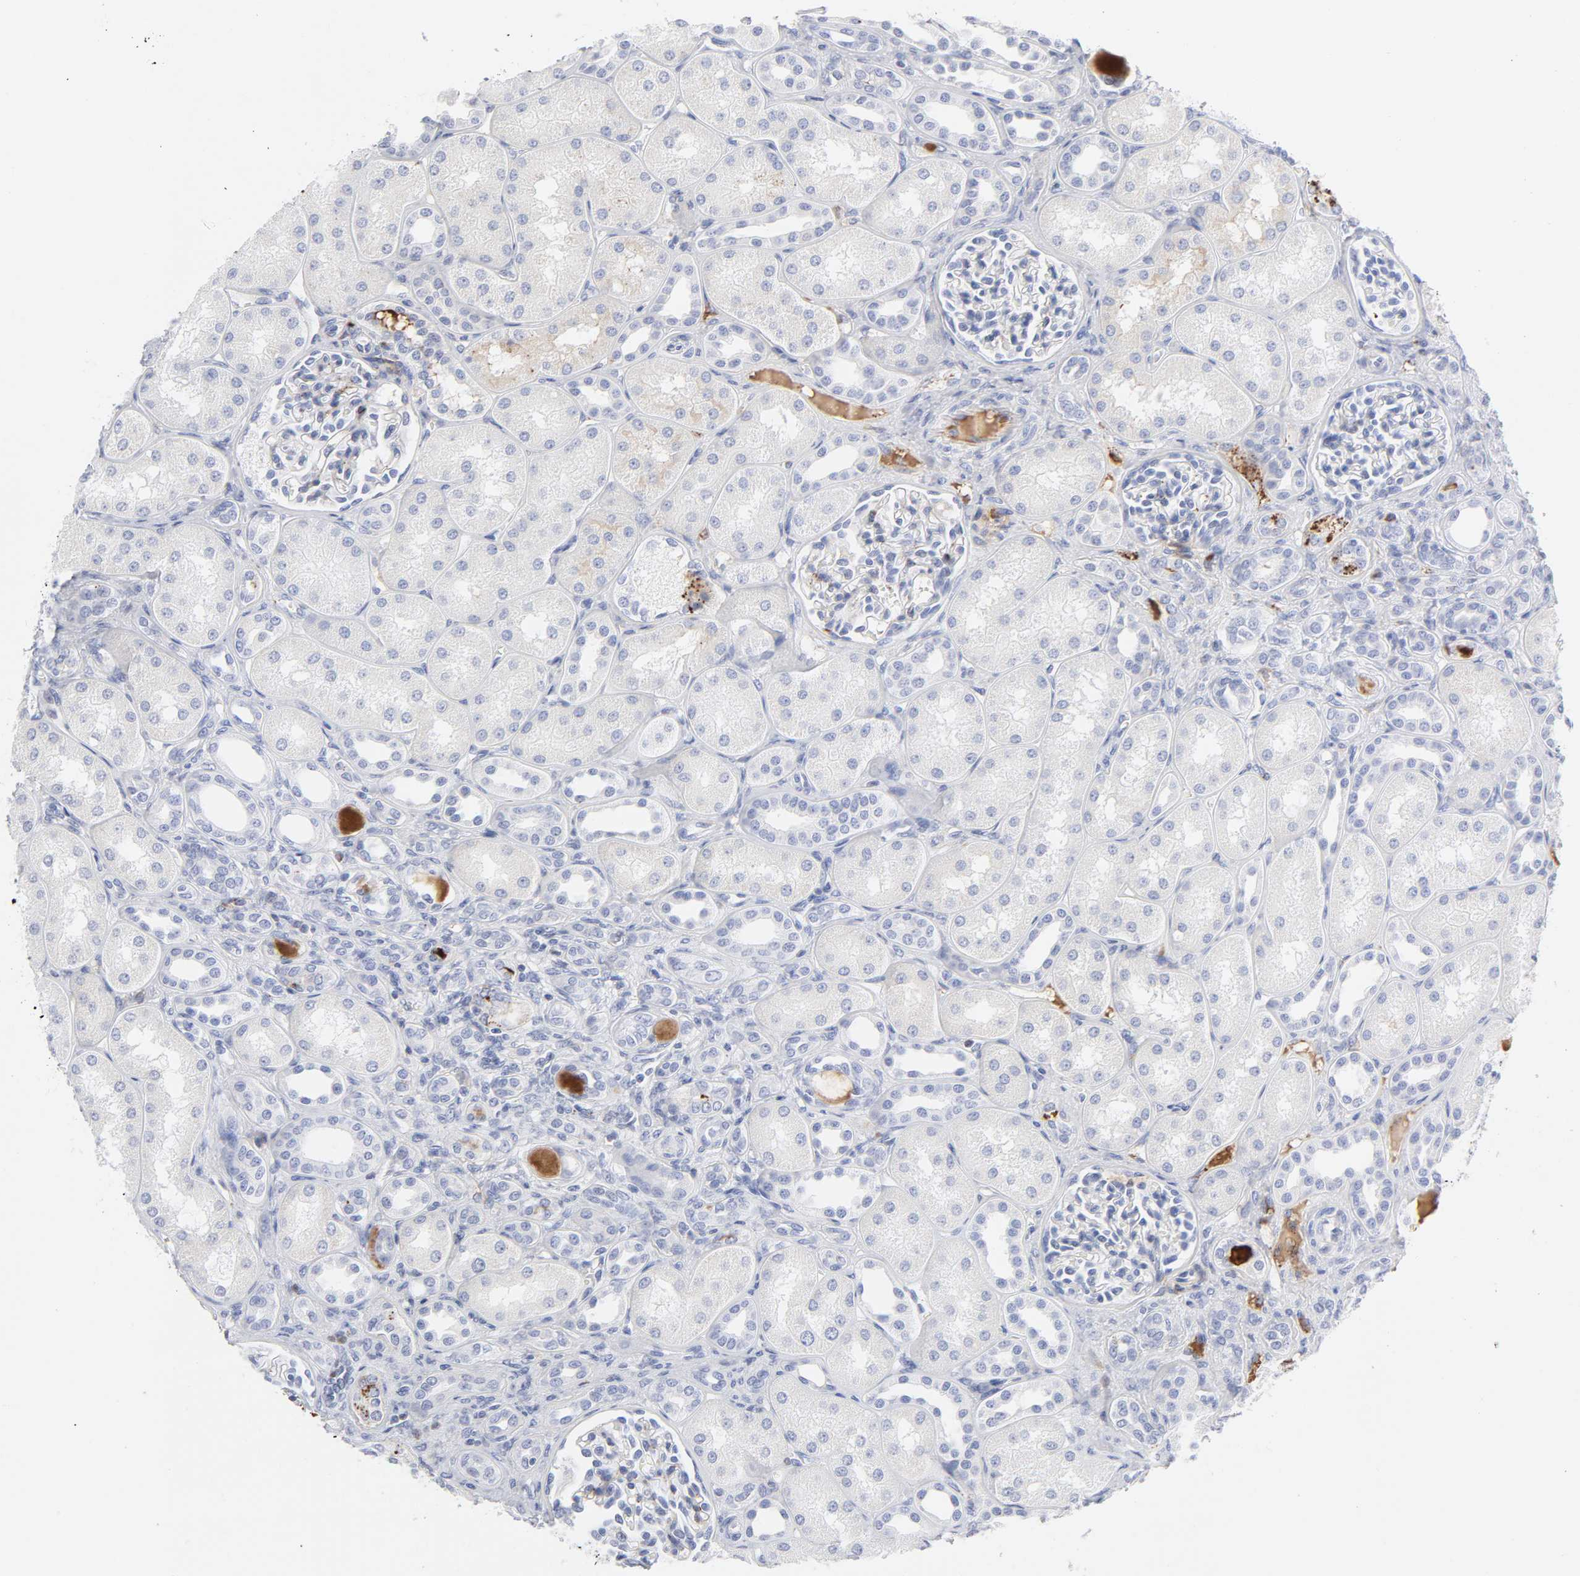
{"staining": {"intensity": "negative", "quantity": "none", "location": "none"}, "tissue": "kidney", "cell_type": "Cells in glomeruli", "image_type": "normal", "snomed": [{"axis": "morphology", "description": "Normal tissue, NOS"}, {"axis": "topography", "description": "Kidney"}], "caption": "Kidney stained for a protein using IHC reveals no positivity cells in glomeruli.", "gene": "PLAT", "patient": {"sex": "male", "age": 7}}